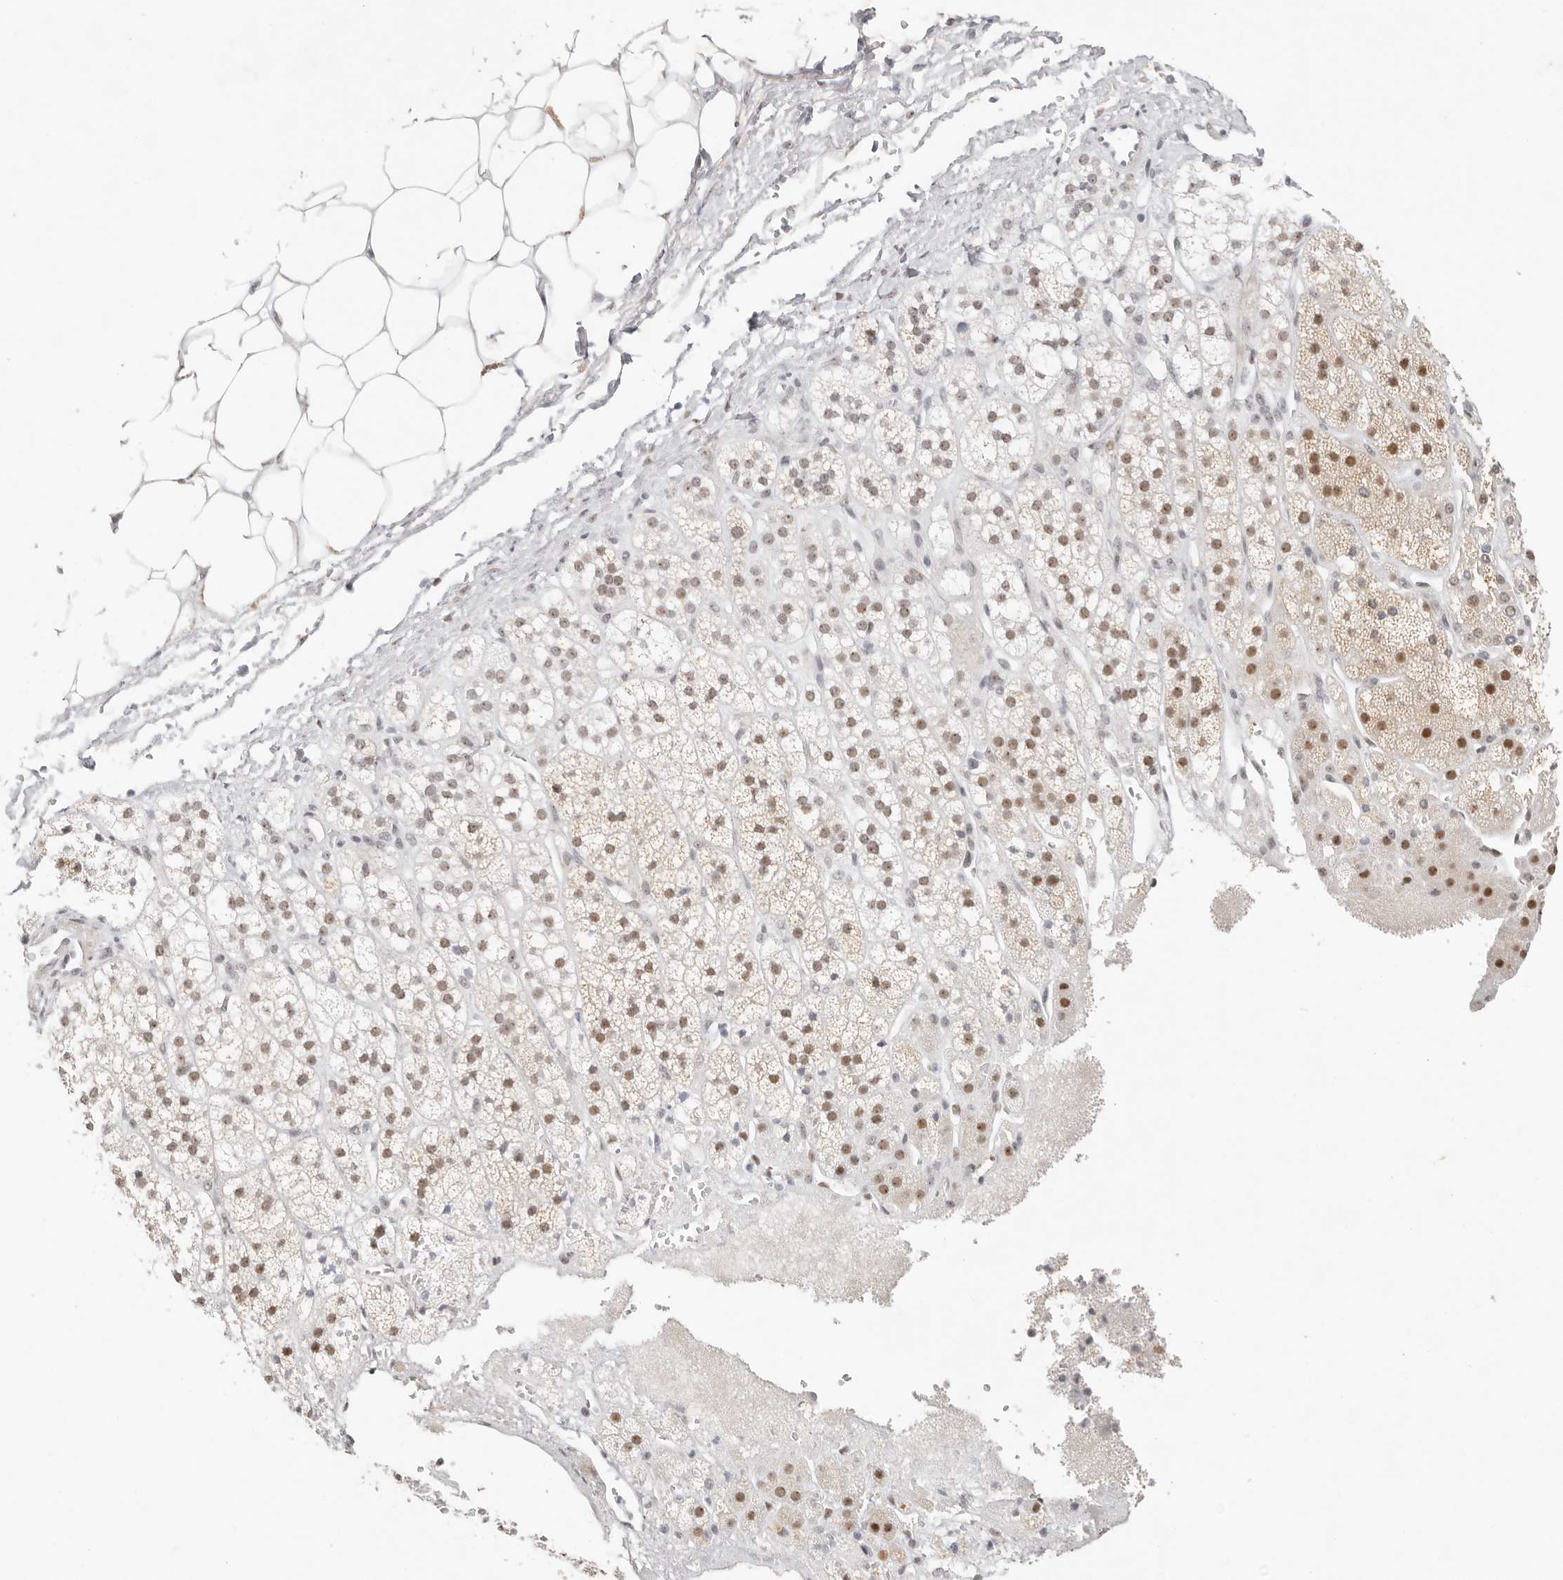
{"staining": {"intensity": "moderate", "quantity": ">75%", "location": "nuclear"}, "tissue": "adrenal gland", "cell_type": "Glandular cells", "image_type": "normal", "snomed": [{"axis": "morphology", "description": "Normal tissue, NOS"}, {"axis": "topography", "description": "Adrenal gland"}], "caption": "High-power microscopy captured an IHC micrograph of unremarkable adrenal gland, revealing moderate nuclear expression in about >75% of glandular cells.", "gene": "LARP7", "patient": {"sex": "male", "age": 56}}